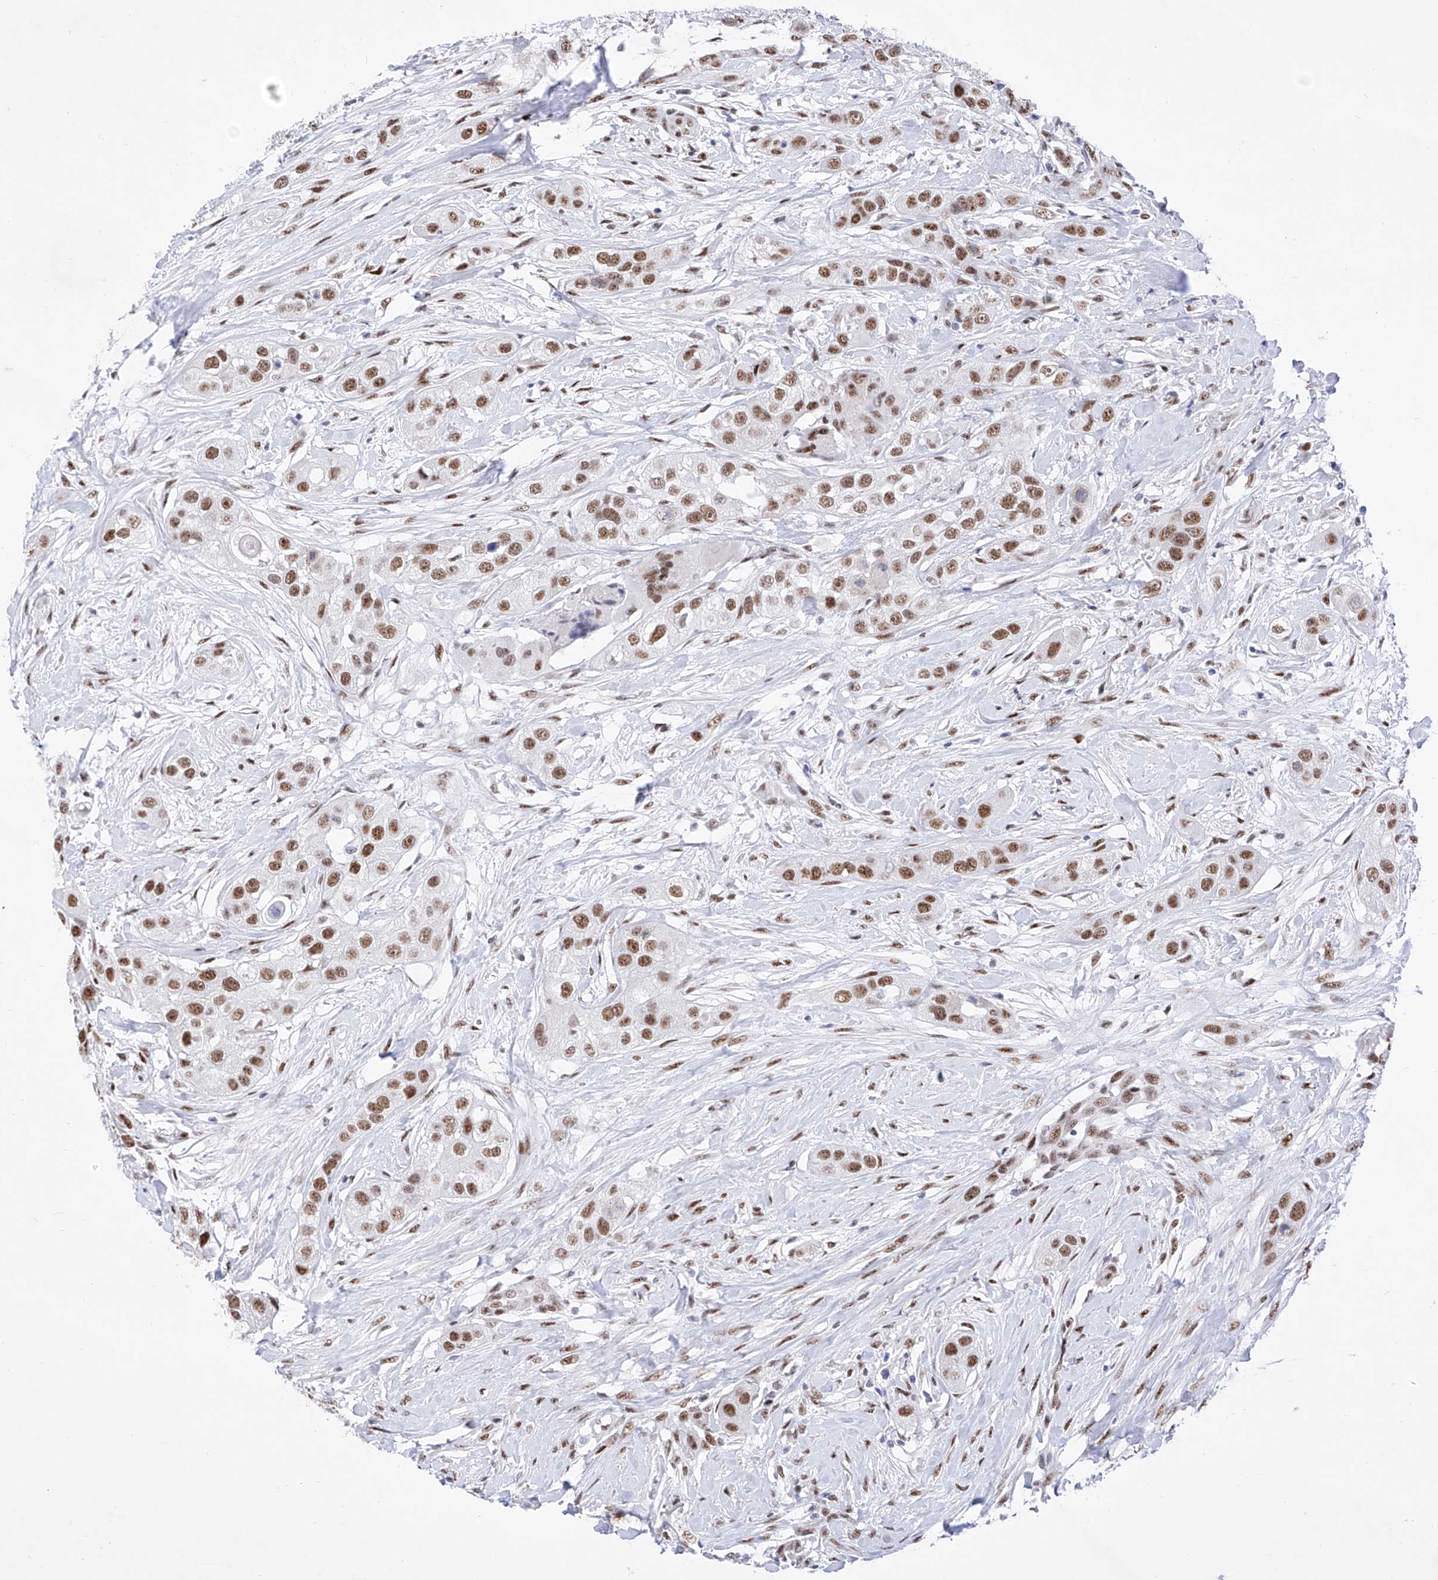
{"staining": {"intensity": "moderate", "quantity": ">75%", "location": "nuclear"}, "tissue": "head and neck cancer", "cell_type": "Tumor cells", "image_type": "cancer", "snomed": [{"axis": "morphology", "description": "Normal tissue, NOS"}, {"axis": "morphology", "description": "Squamous cell carcinoma, NOS"}, {"axis": "topography", "description": "Skeletal muscle"}, {"axis": "topography", "description": "Head-Neck"}], "caption": "Immunohistochemical staining of human head and neck squamous cell carcinoma shows medium levels of moderate nuclear expression in approximately >75% of tumor cells.", "gene": "ATN1", "patient": {"sex": "male", "age": 51}}